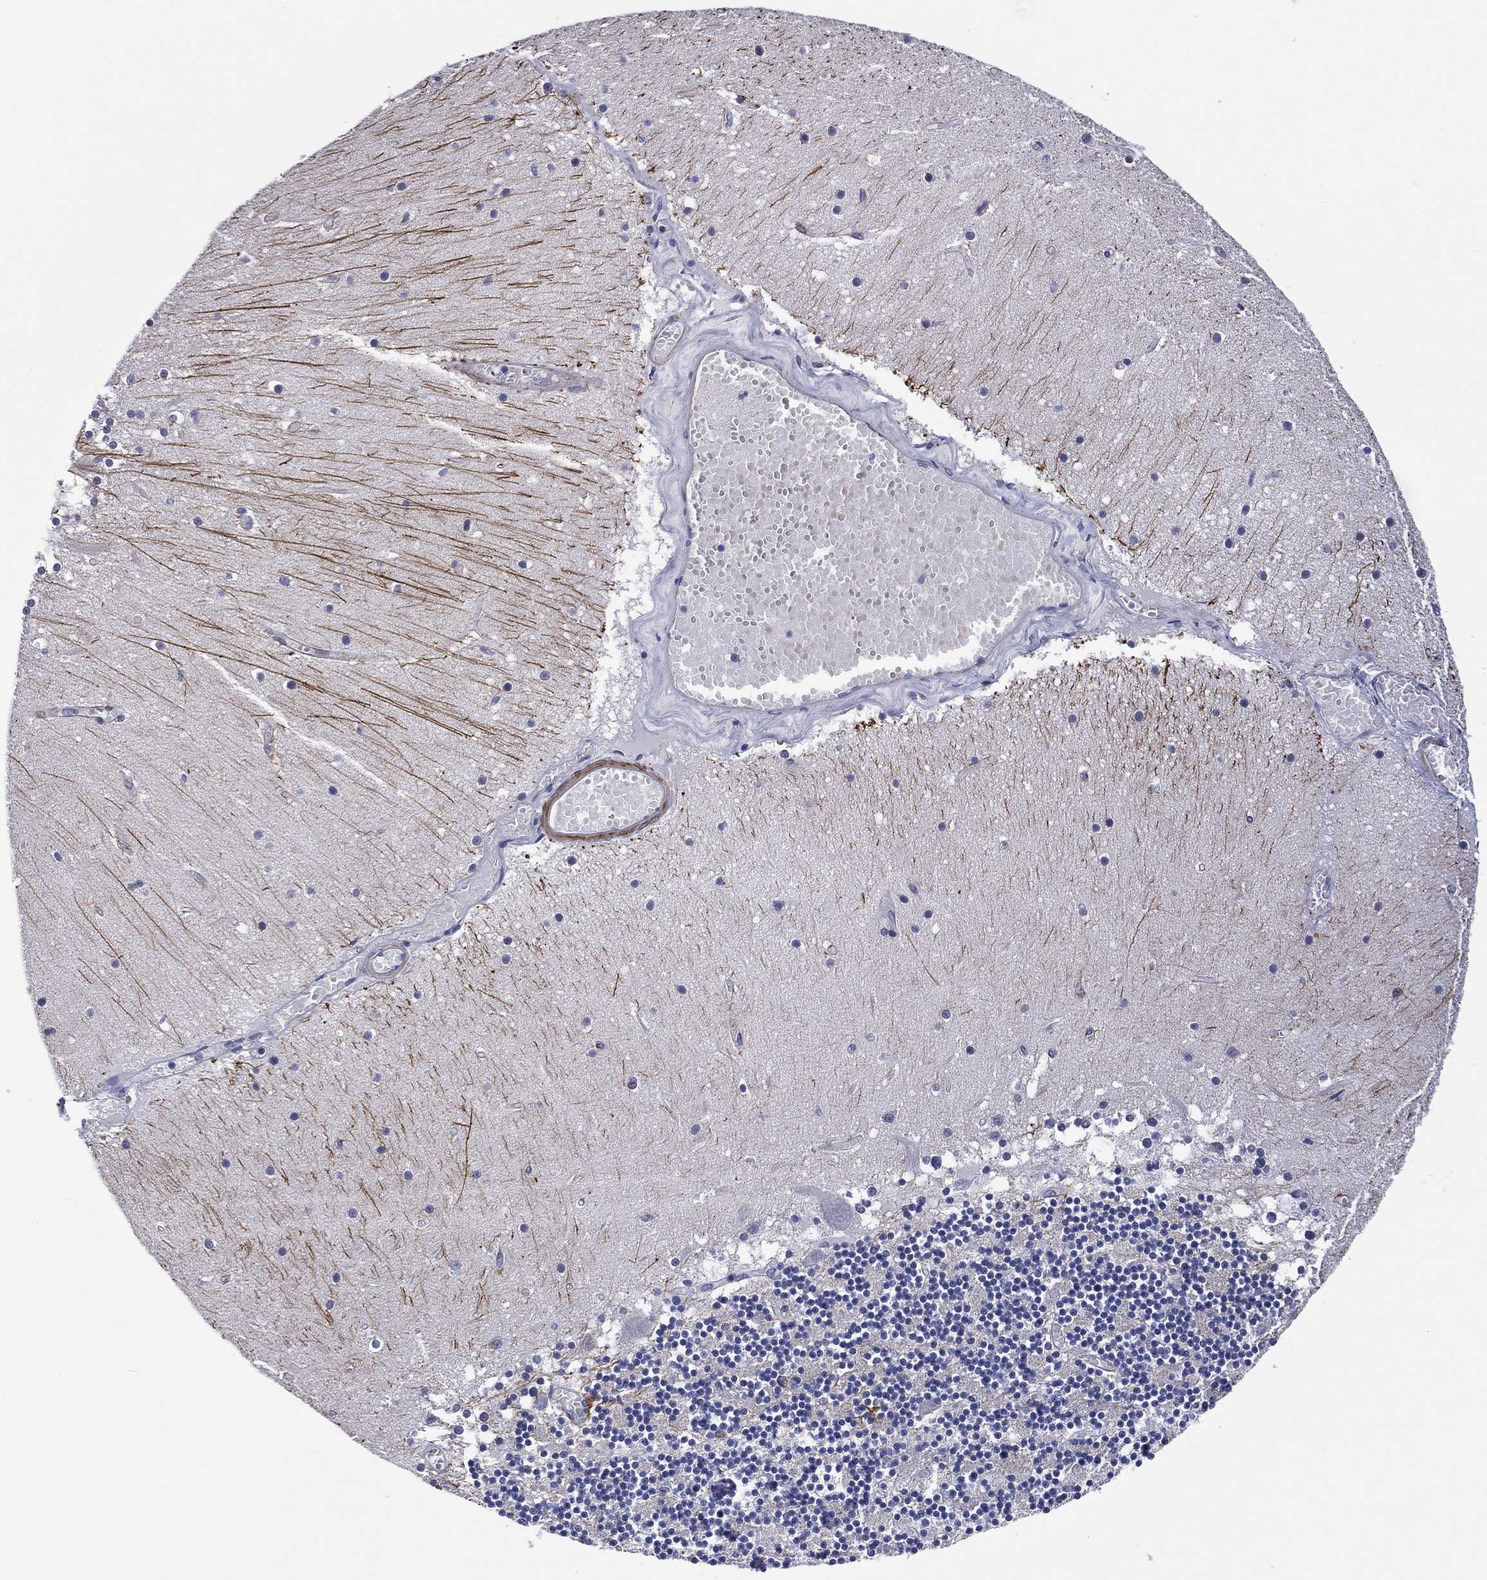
{"staining": {"intensity": "strong", "quantity": "<25%", "location": "cytoplasmic/membranous"}, "tissue": "cerebellum", "cell_type": "Cells in granular layer", "image_type": "normal", "snomed": [{"axis": "morphology", "description": "Normal tissue, NOS"}, {"axis": "topography", "description": "Cerebellum"}], "caption": "This photomicrograph demonstrates normal cerebellum stained with immunohistochemistry to label a protein in brown. The cytoplasmic/membranous of cells in granular layer show strong positivity for the protein. Nuclei are counter-stained blue.", "gene": "CLIP3", "patient": {"sex": "female", "age": 28}}